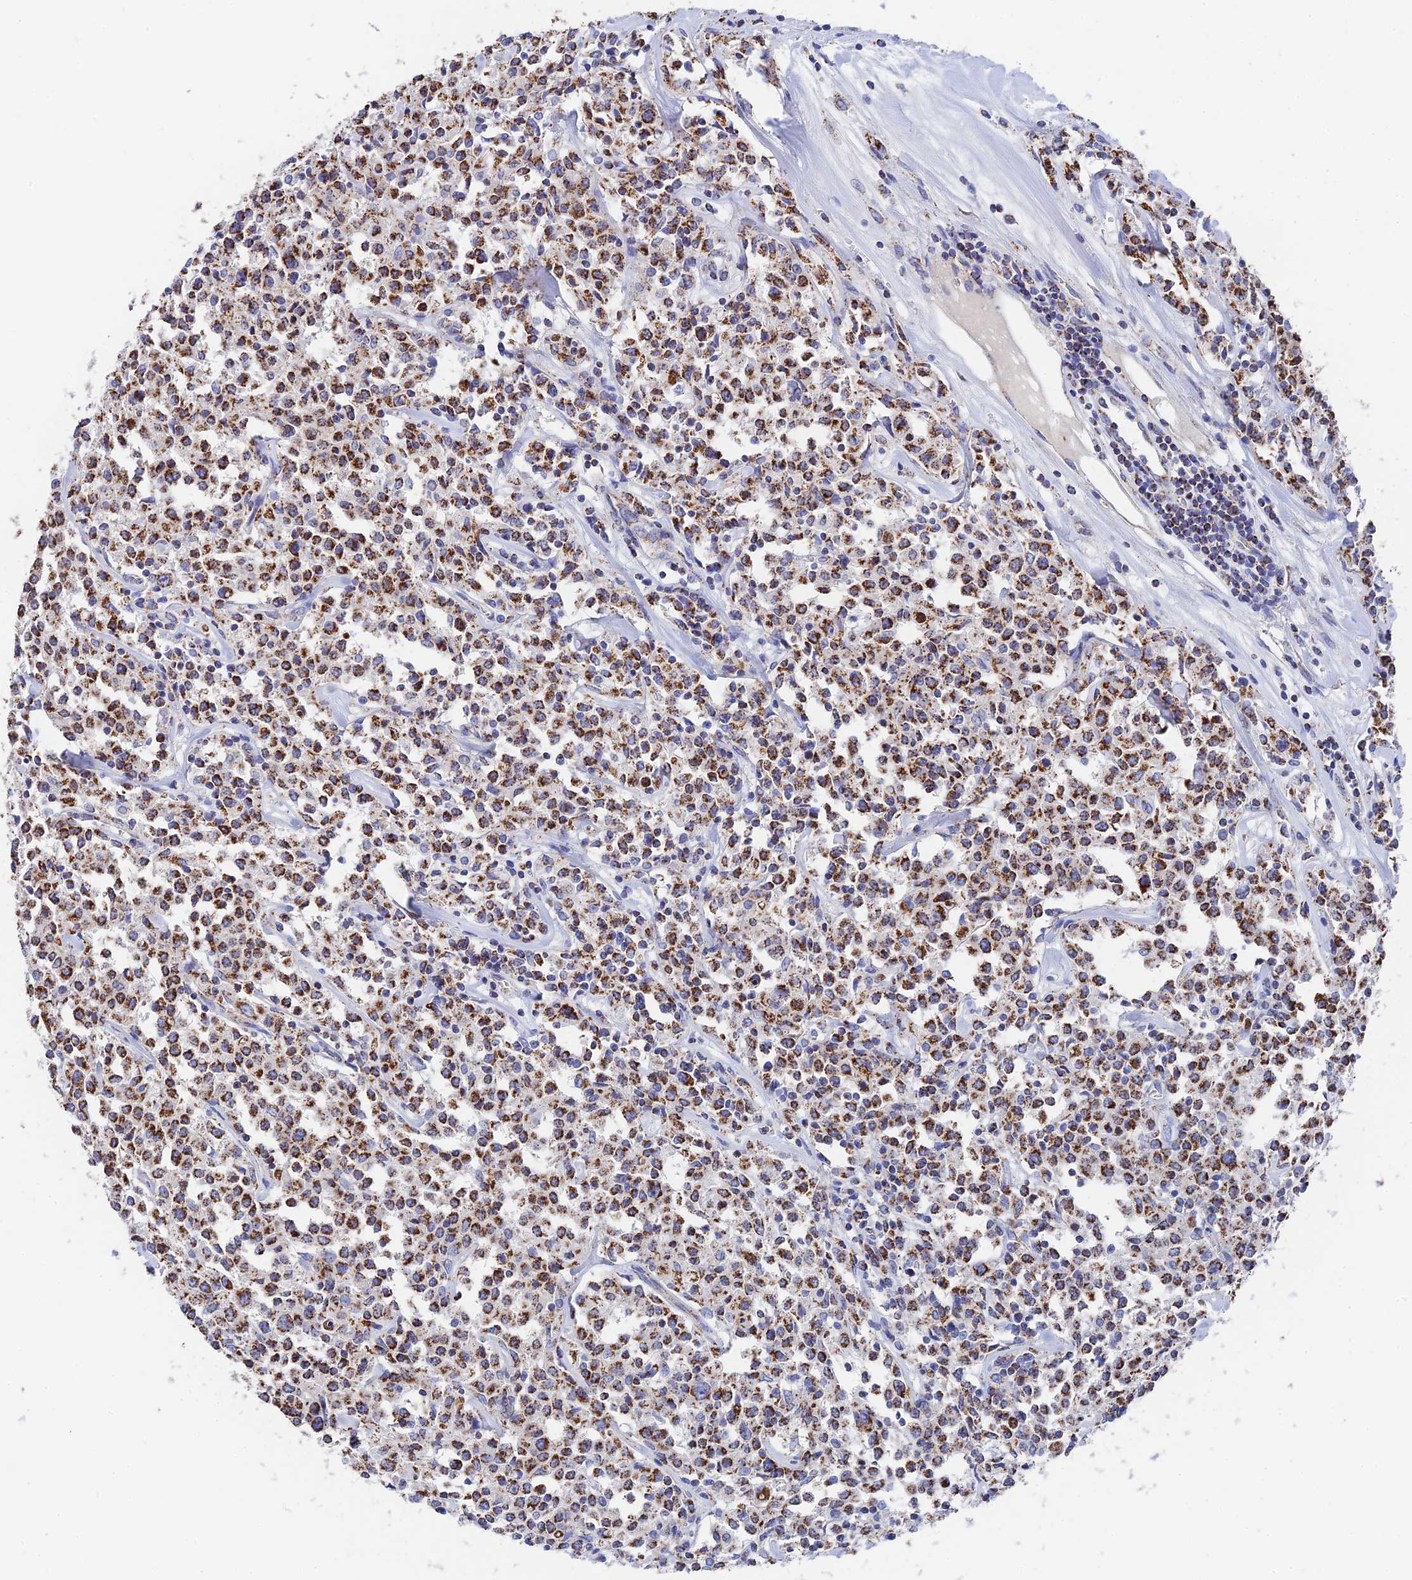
{"staining": {"intensity": "strong", "quantity": ">75%", "location": "cytoplasmic/membranous"}, "tissue": "lymphoma", "cell_type": "Tumor cells", "image_type": "cancer", "snomed": [{"axis": "morphology", "description": "Malignant lymphoma, non-Hodgkin's type, Low grade"}, {"axis": "topography", "description": "Small intestine"}], "caption": "Immunohistochemistry micrograph of lymphoma stained for a protein (brown), which shows high levels of strong cytoplasmic/membranous expression in approximately >75% of tumor cells.", "gene": "HAUS8", "patient": {"sex": "female", "age": 59}}